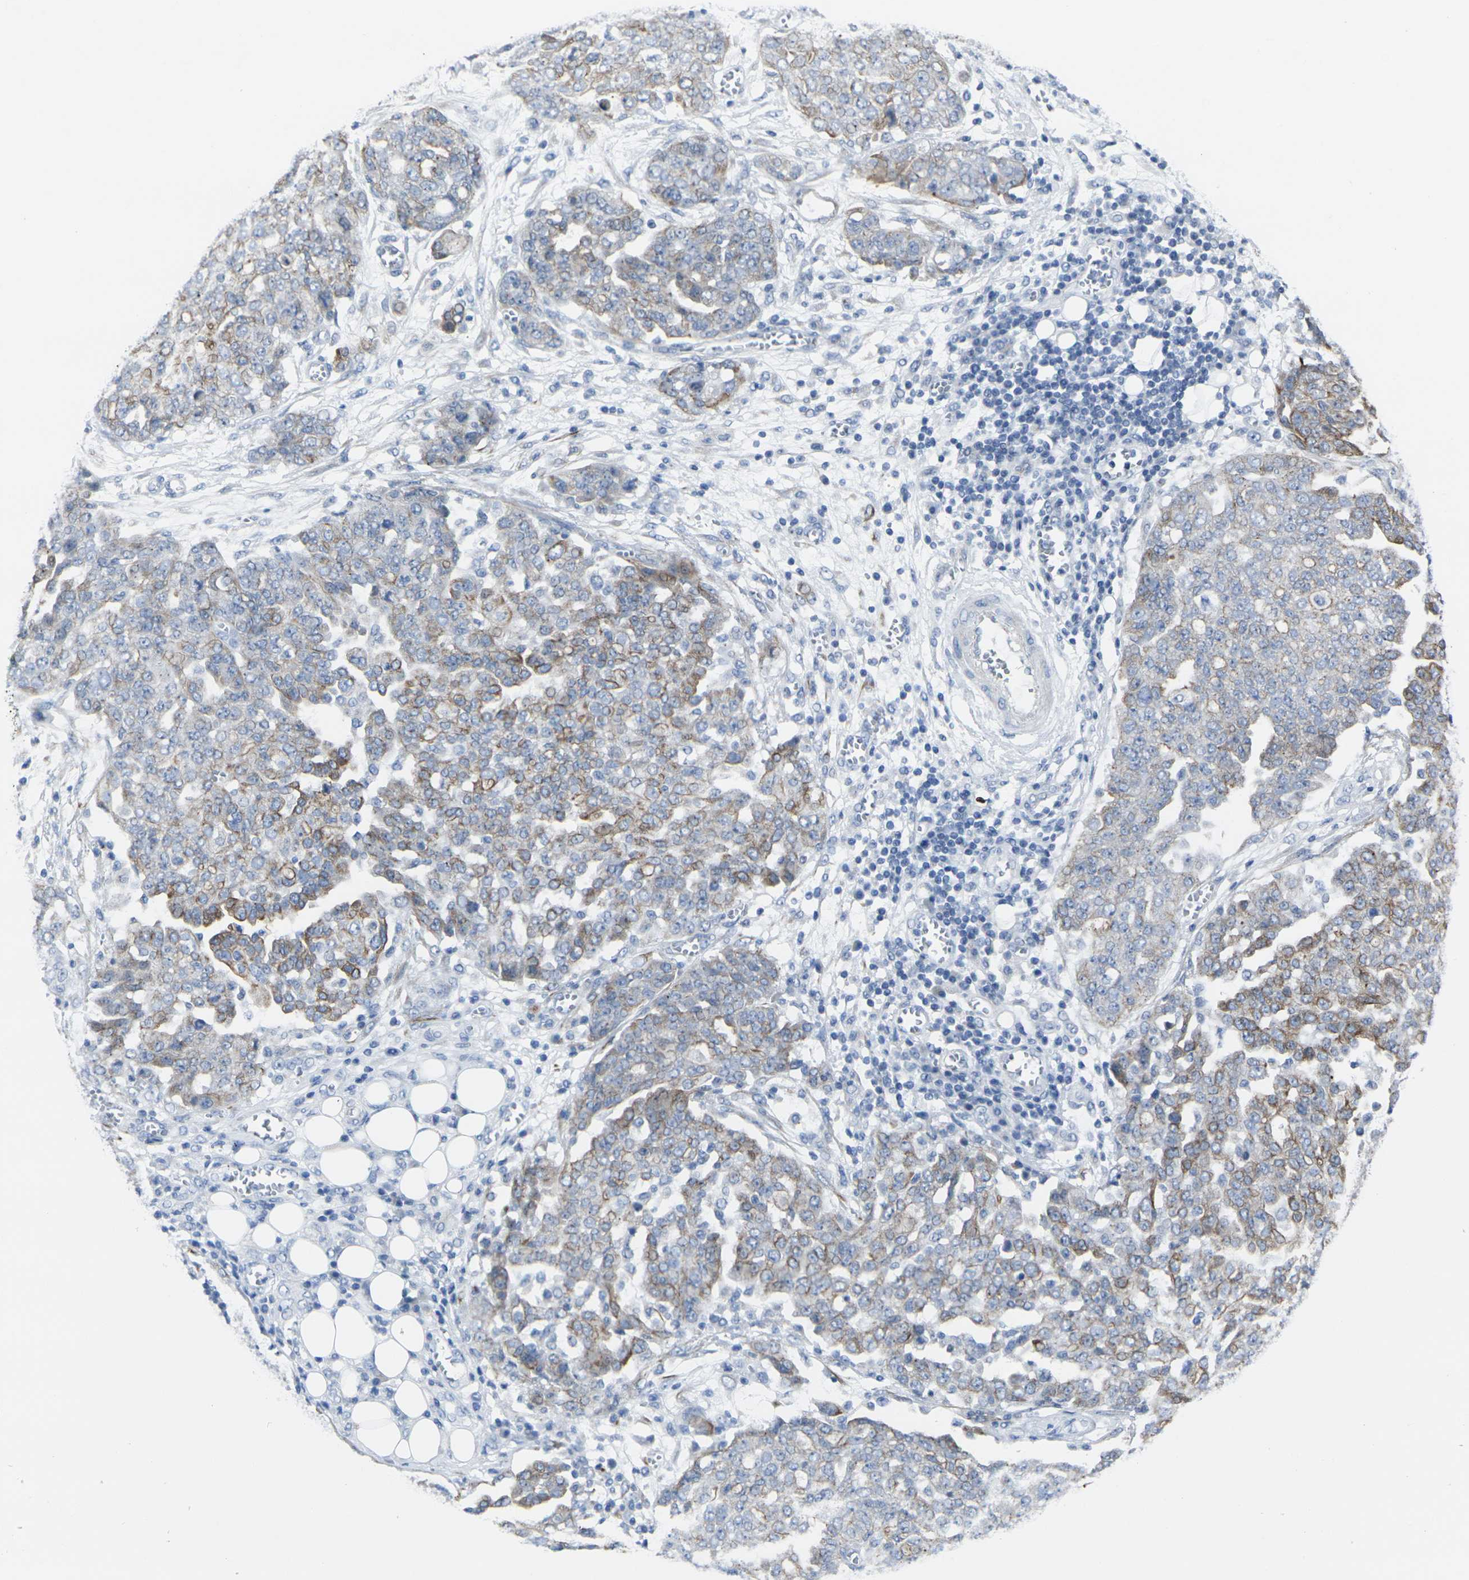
{"staining": {"intensity": "moderate", "quantity": "25%-75%", "location": "cytoplasmic/membranous"}, "tissue": "ovarian cancer", "cell_type": "Tumor cells", "image_type": "cancer", "snomed": [{"axis": "morphology", "description": "Cystadenocarcinoma, serous, NOS"}, {"axis": "topography", "description": "Soft tissue"}, {"axis": "topography", "description": "Ovary"}], "caption": "Ovarian cancer (serous cystadenocarcinoma) tissue displays moderate cytoplasmic/membranous staining in about 25%-75% of tumor cells (Stains: DAB in brown, nuclei in blue, Microscopy: brightfield microscopy at high magnification).", "gene": "ANKRD46", "patient": {"sex": "female", "age": 57}}